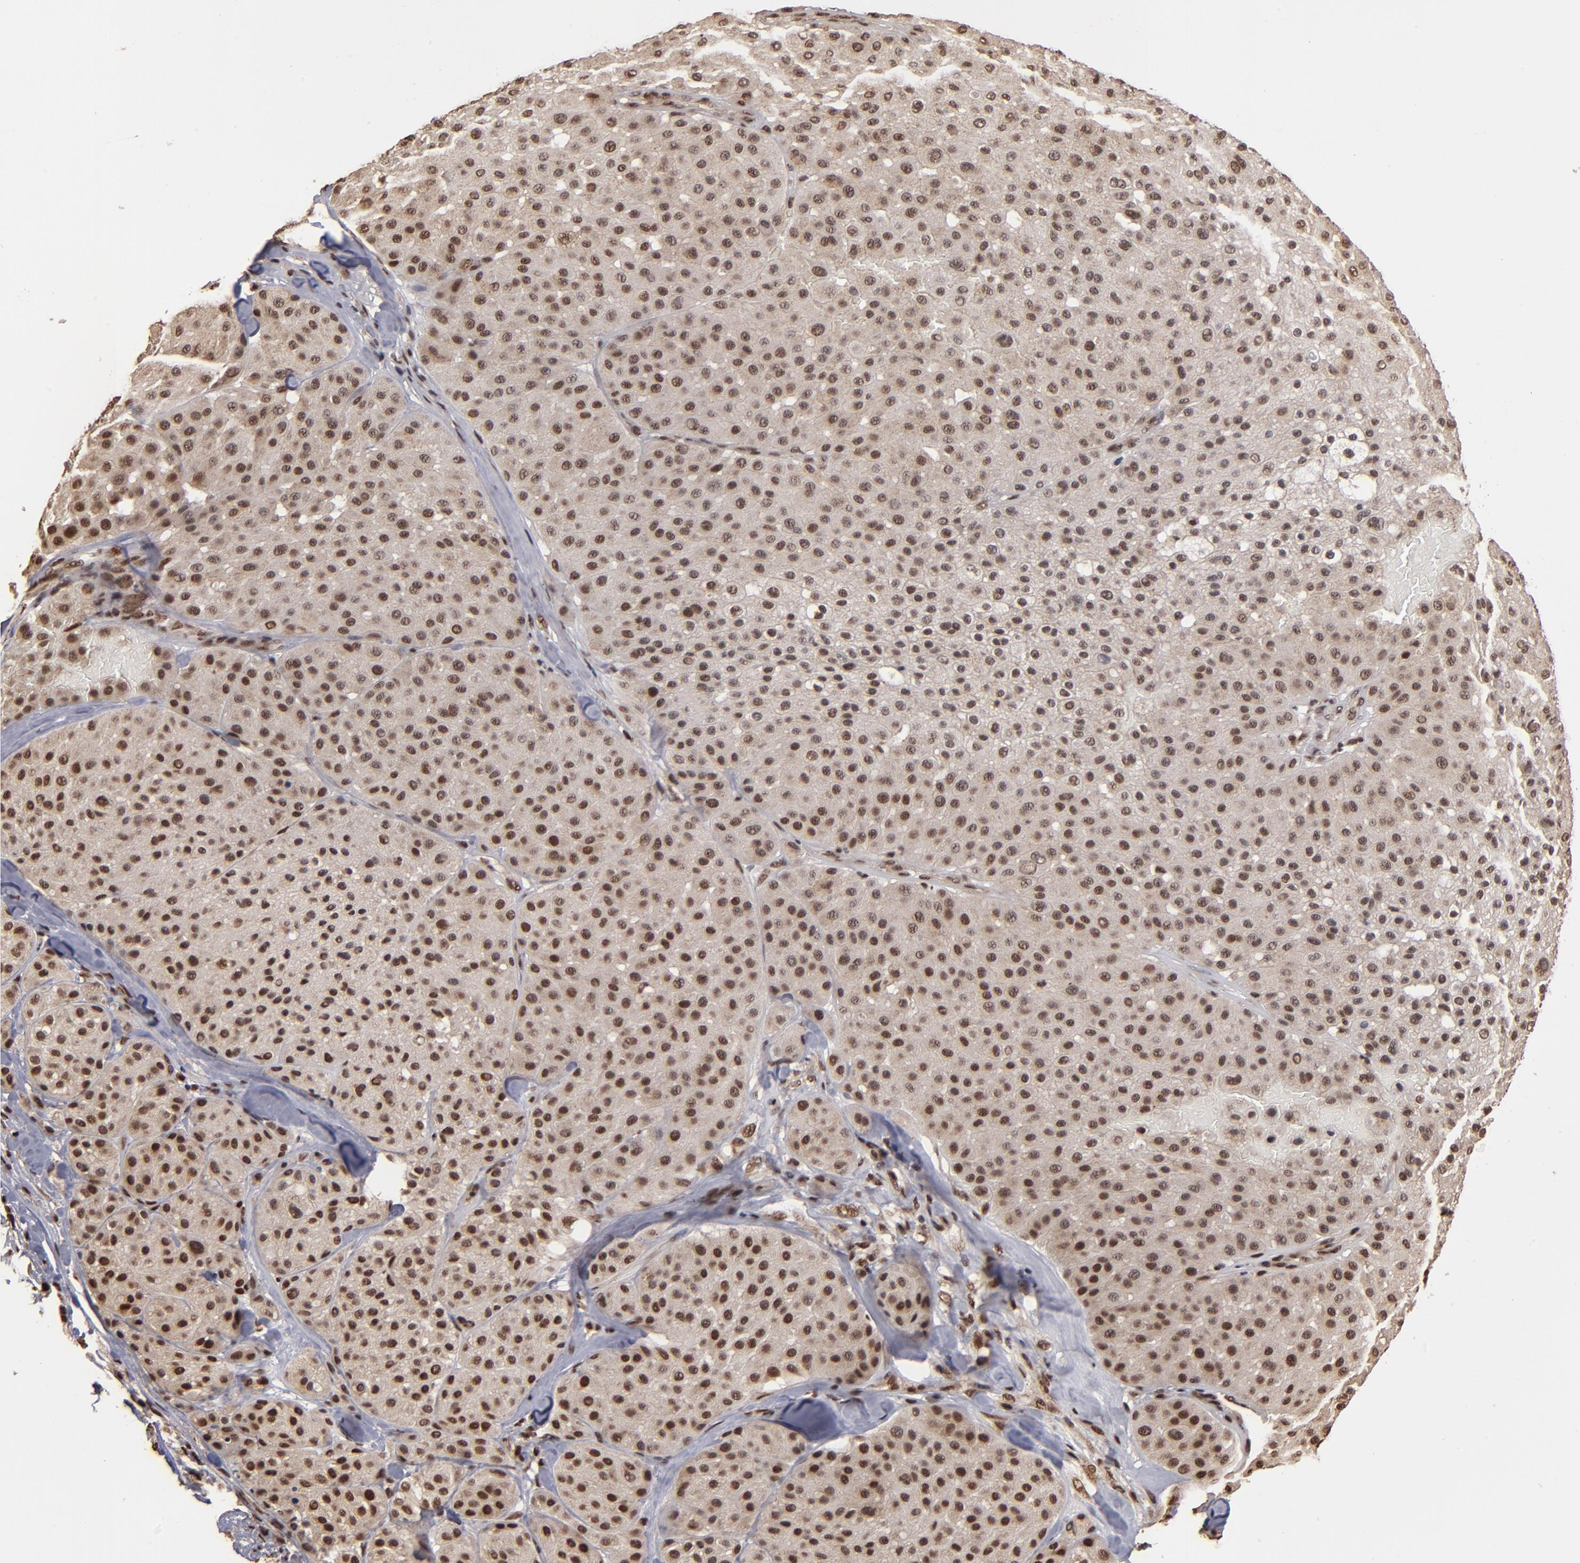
{"staining": {"intensity": "moderate", "quantity": ">75%", "location": "cytoplasmic/membranous,nuclear"}, "tissue": "melanoma", "cell_type": "Tumor cells", "image_type": "cancer", "snomed": [{"axis": "morphology", "description": "Normal tissue, NOS"}, {"axis": "morphology", "description": "Malignant melanoma, Metastatic site"}, {"axis": "topography", "description": "Skin"}], "caption": "Malignant melanoma (metastatic site) stained with immunohistochemistry shows moderate cytoplasmic/membranous and nuclear positivity in approximately >75% of tumor cells.", "gene": "SNW1", "patient": {"sex": "male", "age": 41}}